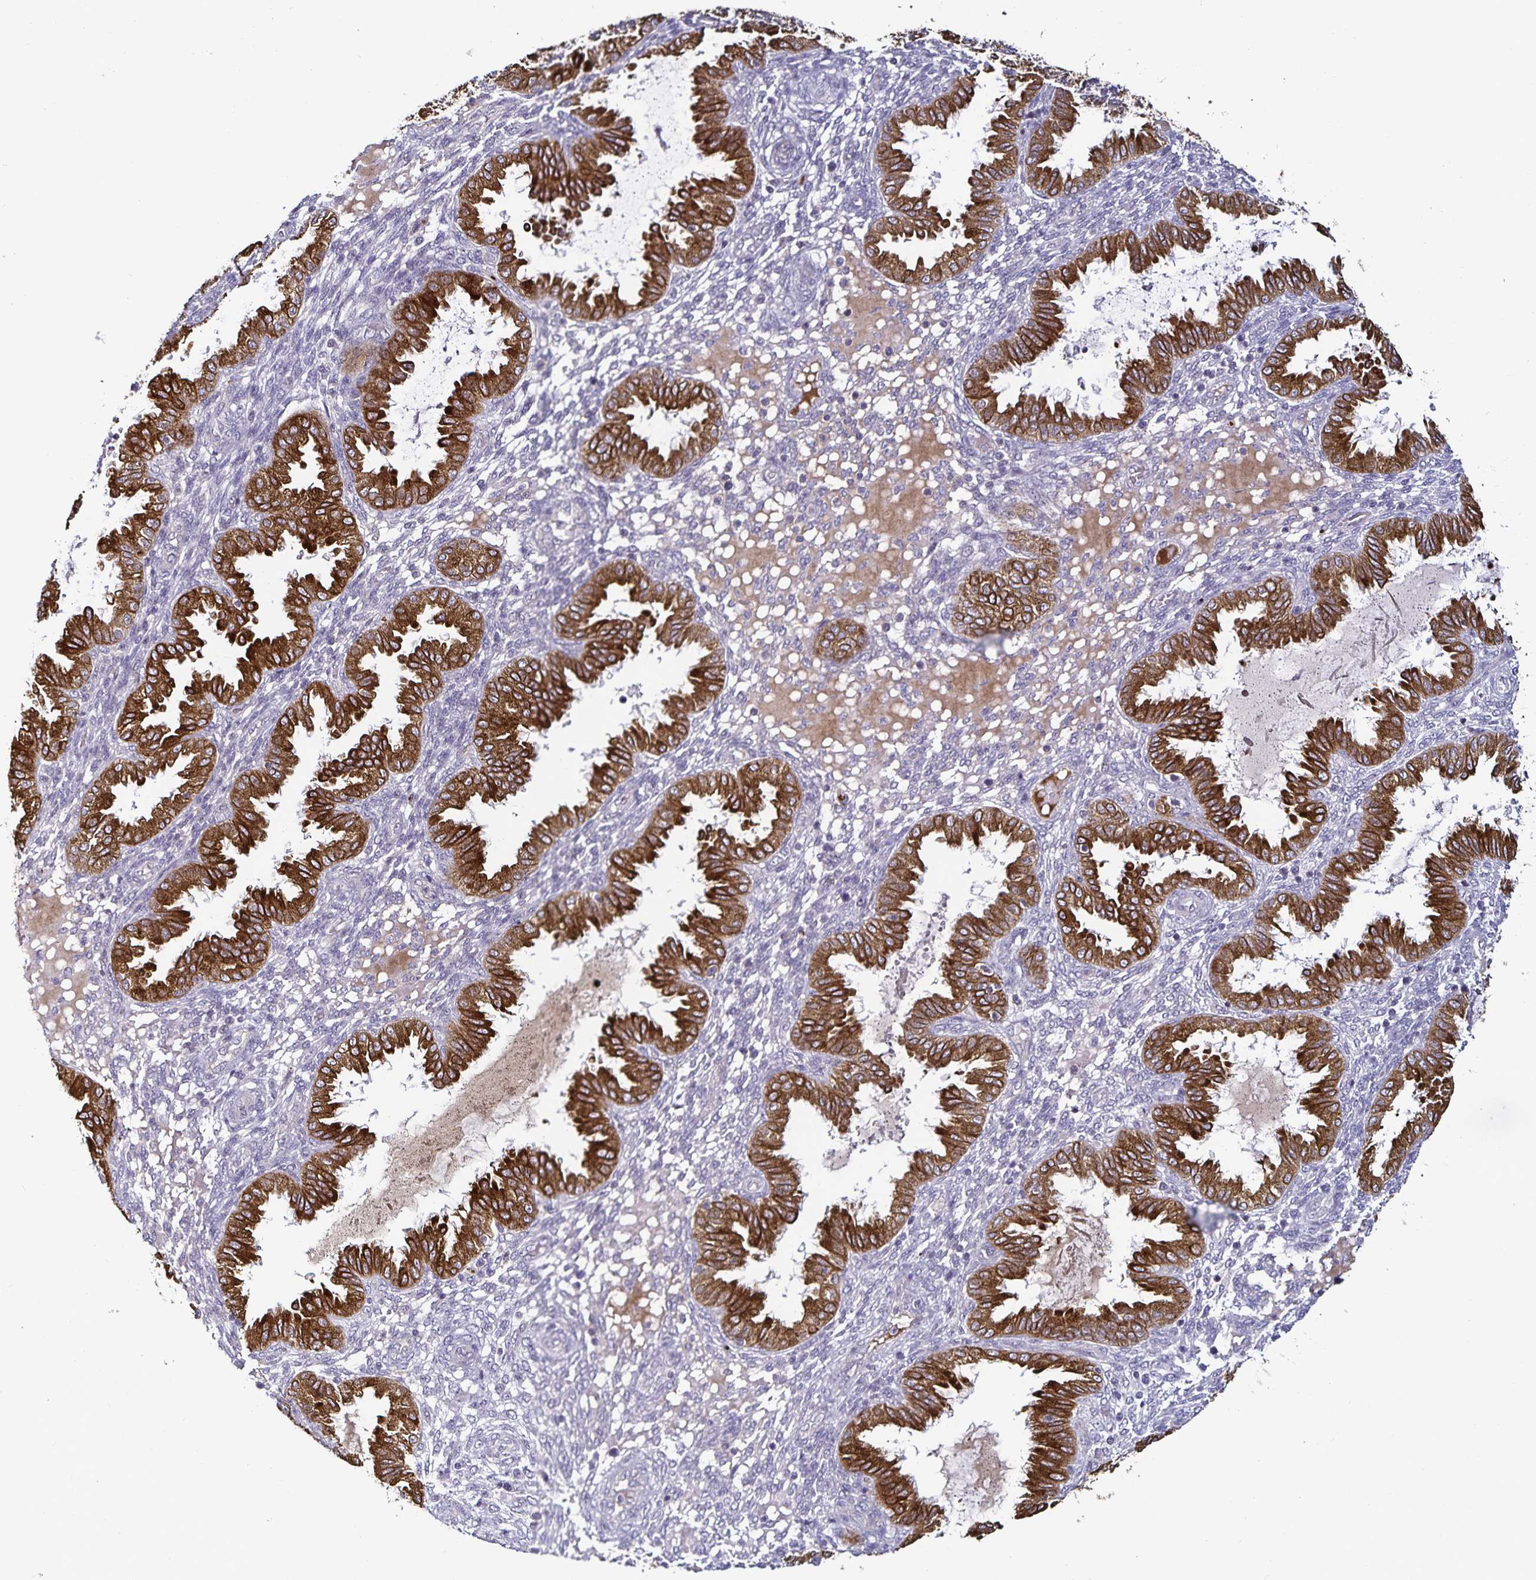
{"staining": {"intensity": "negative", "quantity": "none", "location": "none"}, "tissue": "endometrium", "cell_type": "Cells in endometrial stroma", "image_type": "normal", "snomed": [{"axis": "morphology", "description": "Normal tissue, NOS"}, {"axis": "topography", "description": "Endometrium"}], "caption": "Immunohistochemical staining of unremarkable human endometrium displays no significant expression in cells in endometrial stroma.", "gene": "ACSL5", "patient": {"sex": "female", "age": 33}}